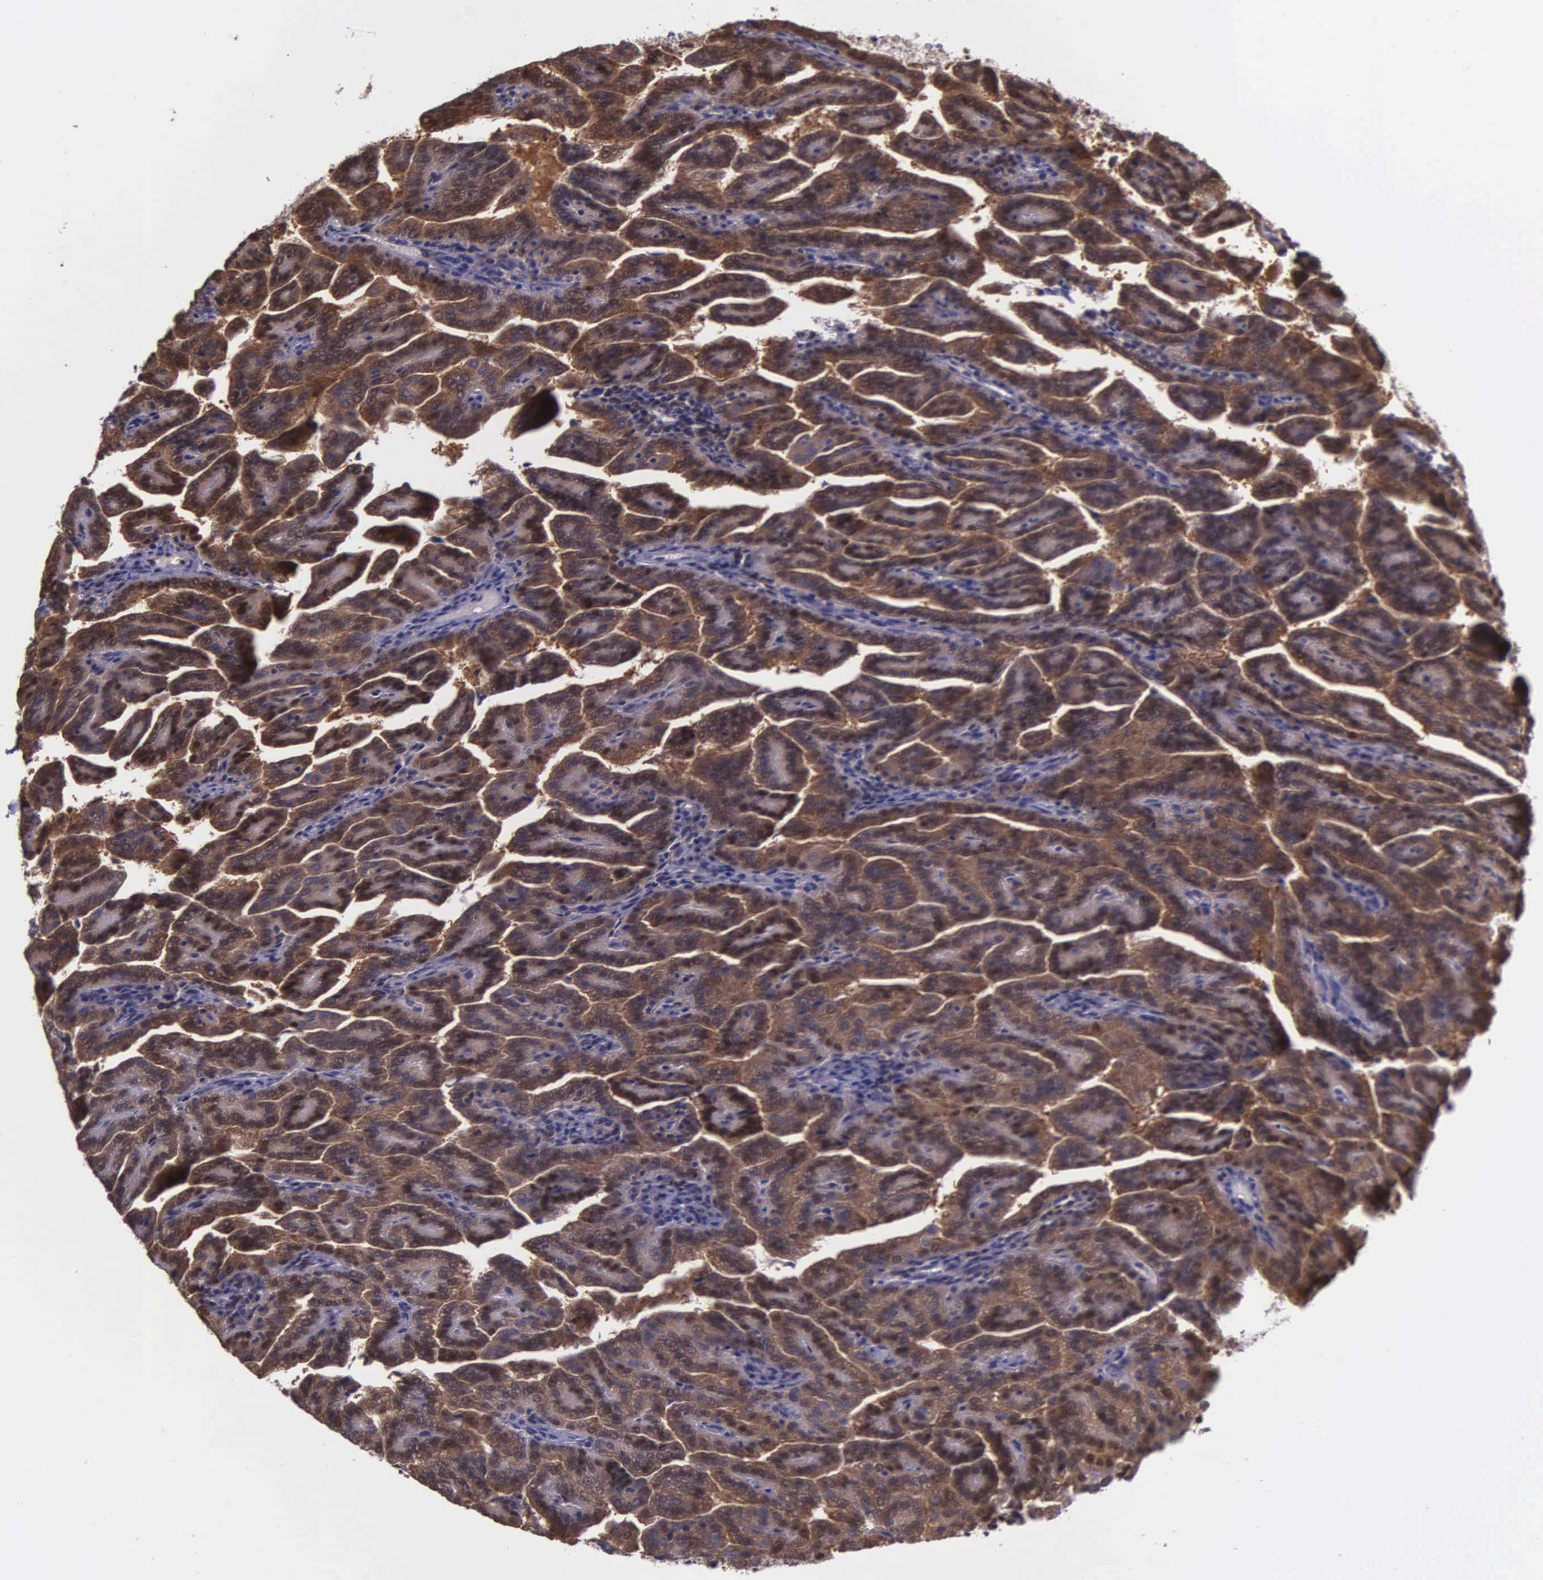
{"staining": {"intensity": "strong", "quantity": ">75%", "location": "cytoplasmic/membranous"}, "tissue": "renal cancer", "cell_type": "Tumor cells", "image_type": "cancer", "snomed": [{"axis": "morphology", "description": "Adenocarcinoma, NOS"}, {"axis": "topography", "description": "Kidney"}], "caption": "Human renal cancer (adenocarcinoma) stained for a protein (brown) shows strong cytoplasmic/membranous positive expression in approximately >75% of tumor cells.", "gene": "GMPR2", "patient": {"sex": "male", "age": 61}}